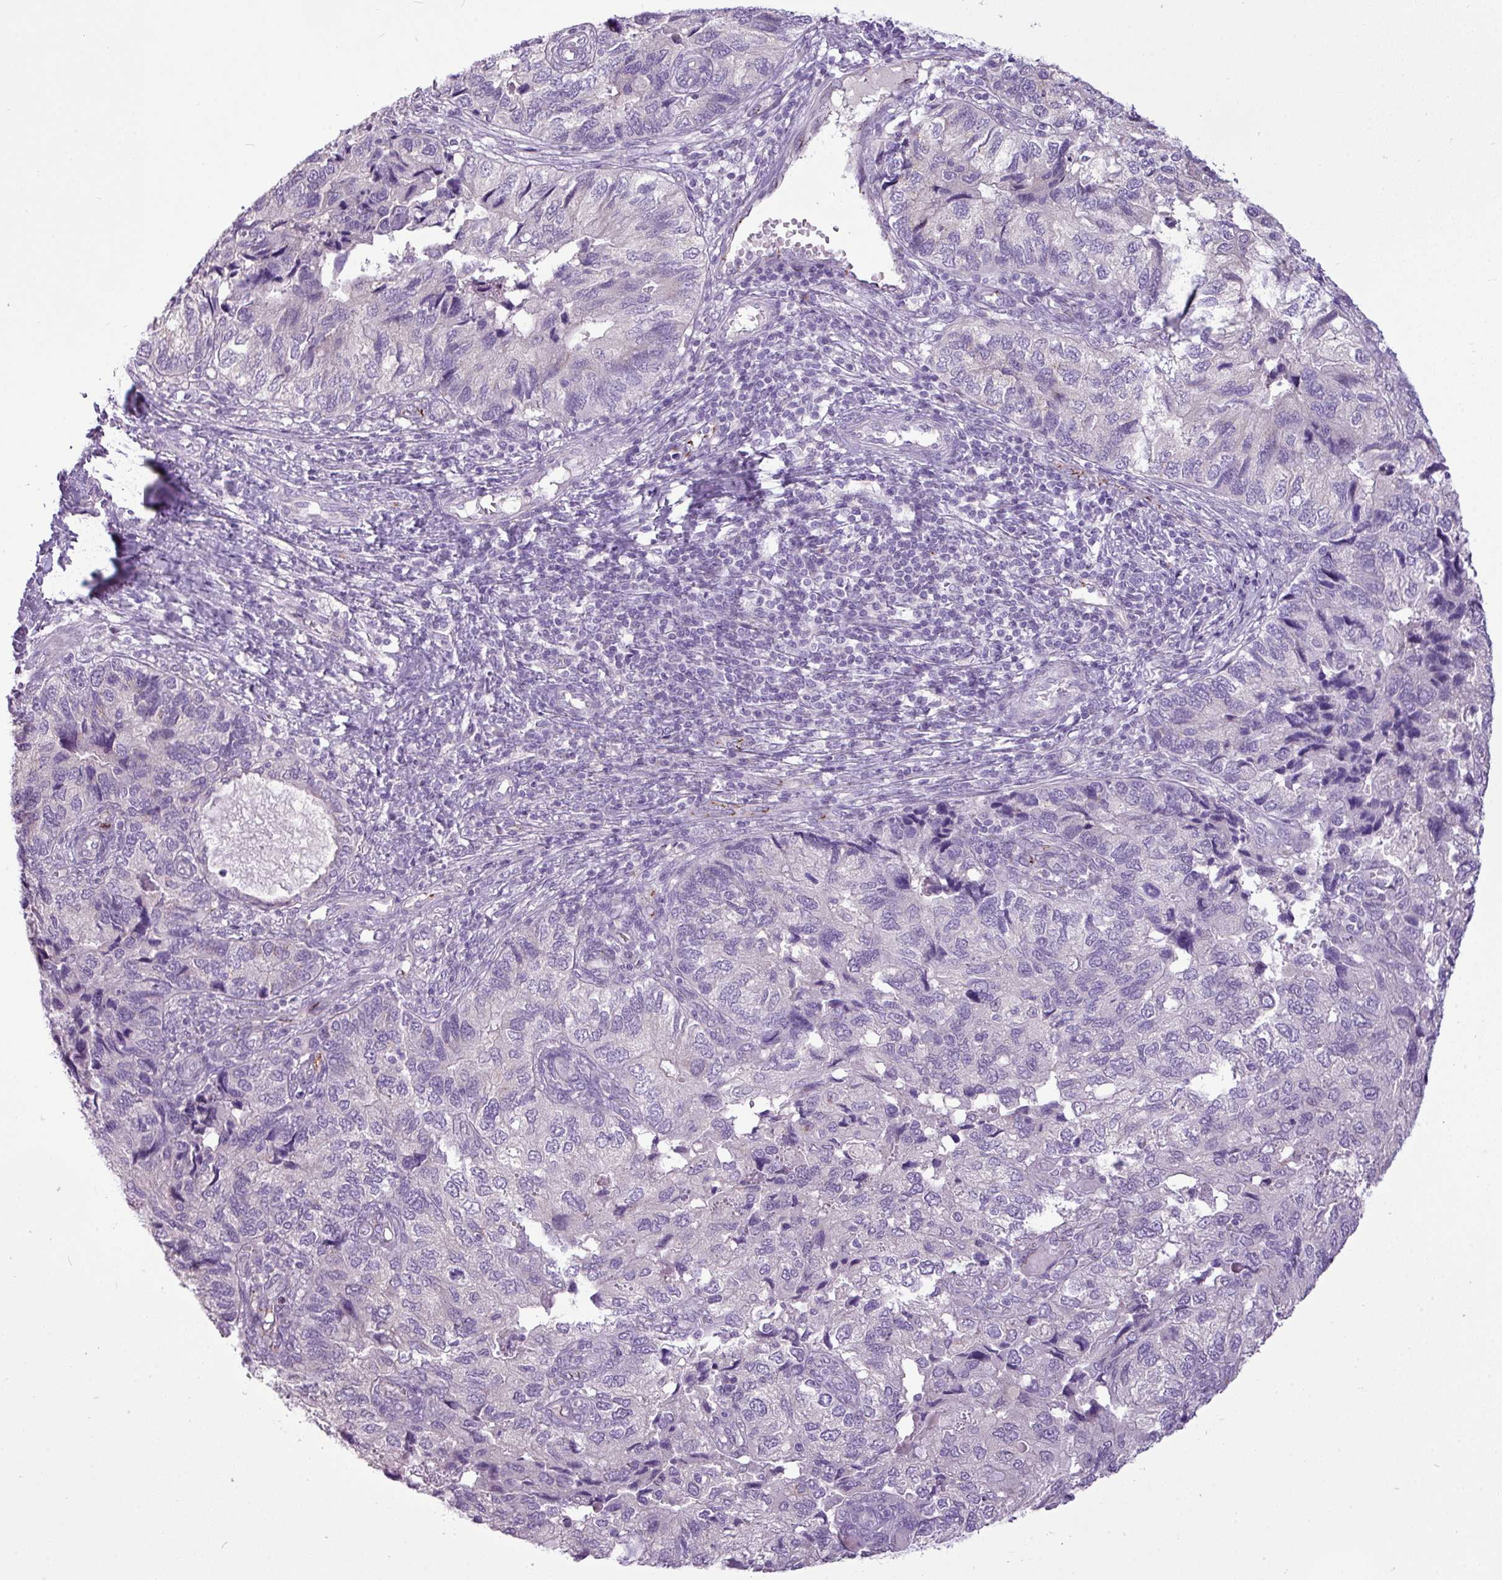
{"staining": {"intensity": "negative", "quantity": "none", "location": "none"}, "tissue": "endometrial cancer", "cell_type": "Tumor cells", "image_type": "cancer", "snomed": [{"axis": "morphology", "description": "Carcinoma, NOS"}, {"axis": "topography", "description": "Uterus"}], "caption": "Photomicrograph shows no significant protein expression in tumor cells of endometrial carcinoma.", "gene": "FAM43A", "patient": {"sex": "female", "age": 76}}